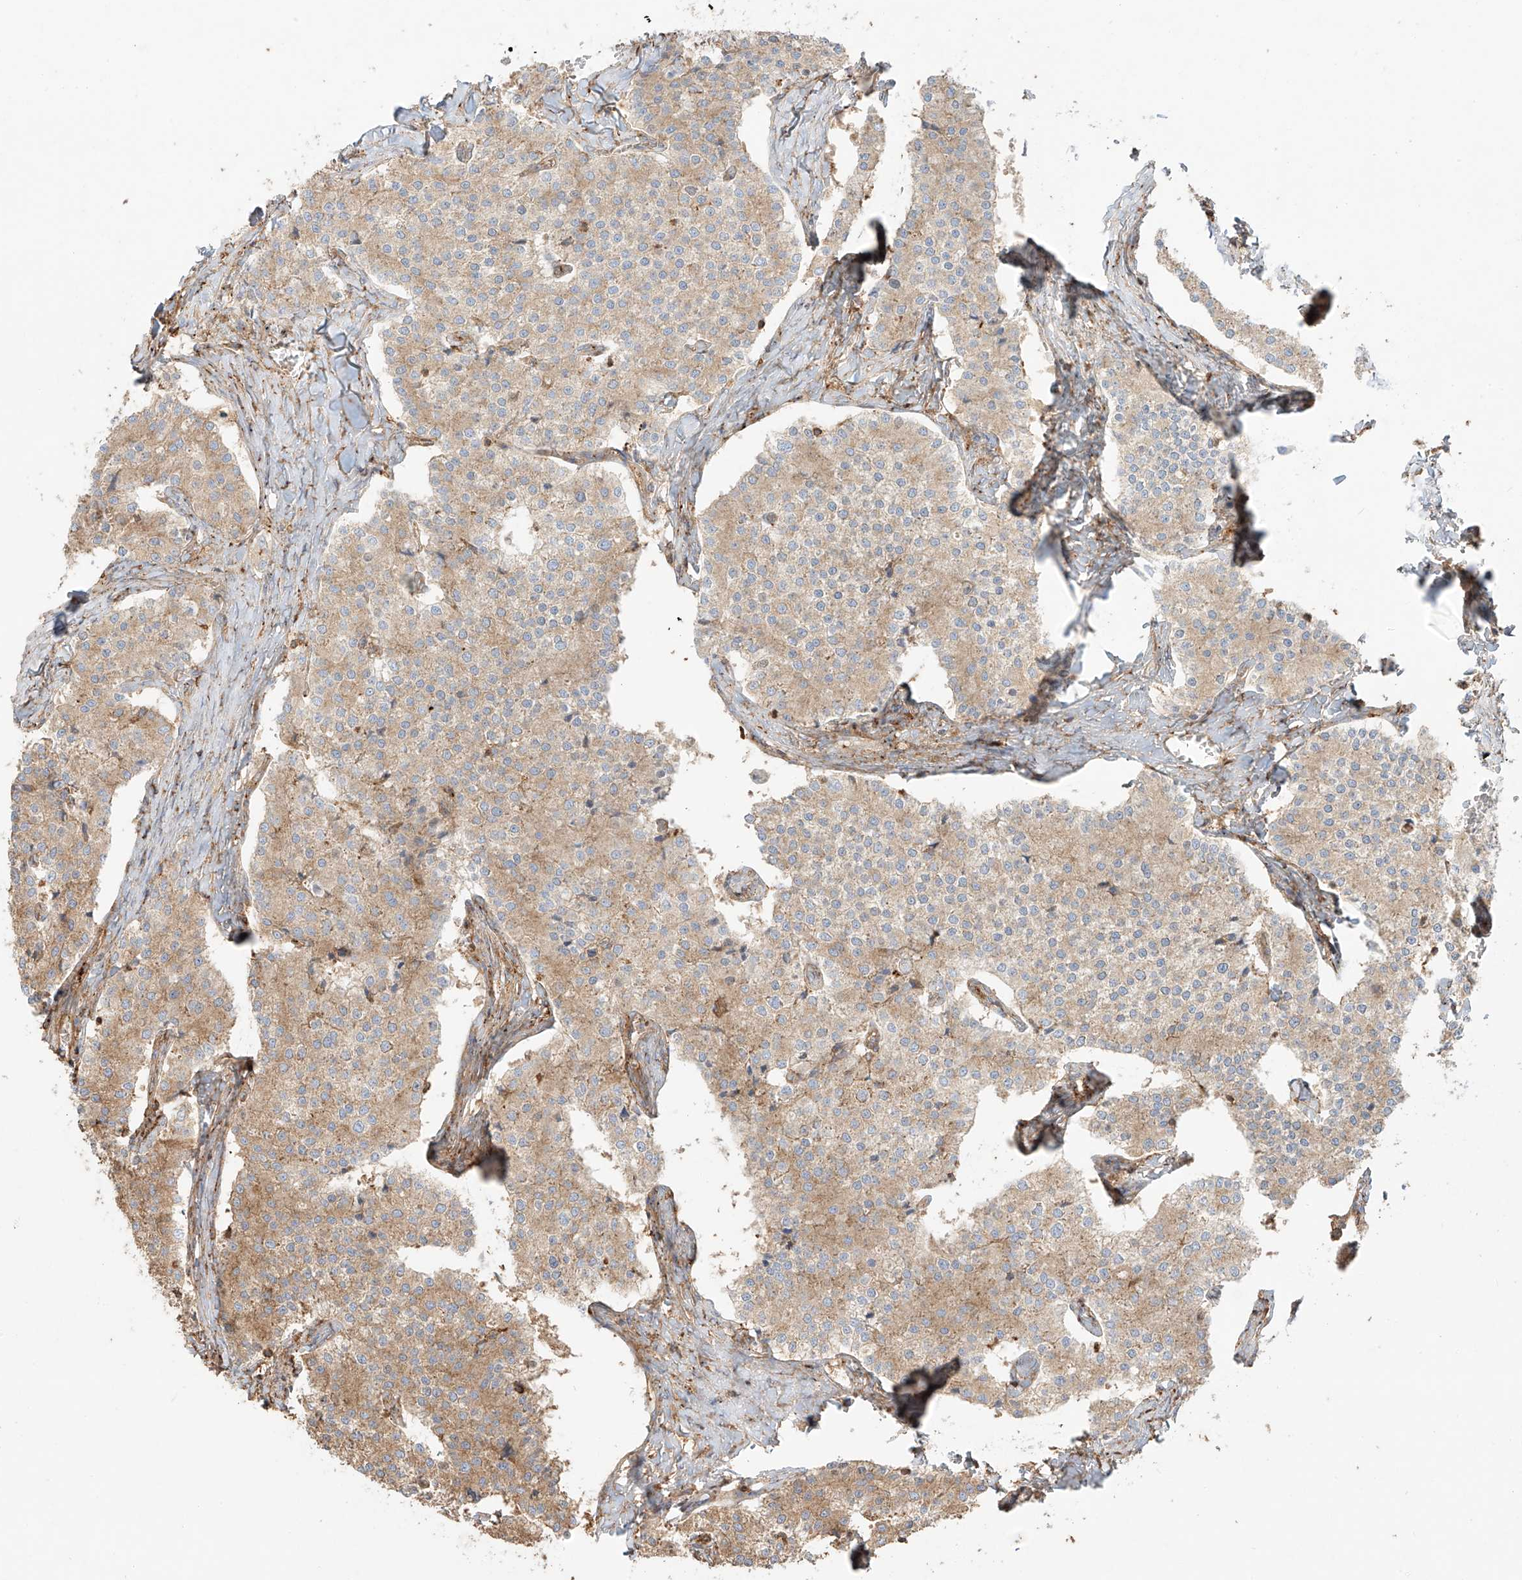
{"staining": {"intensity": "weak", "quantity": ">75%", "location": "cytoplasmic/membranous"}, "tissue": "carcinoid", "cell_type": "Tumor cells", "image_type": "cancer", "snomed": [{"axis": "morphology", "description": "Carcinoid, malignant, NOS"}, {"axis": "topography", "description": "Colon"}], "caption": "Human carcinoid (malignant) stained with a protein marker exhibits weak staining in tumor cells.", "gene": "SNX9", "patient": {"sex": "female", "age": 52}}